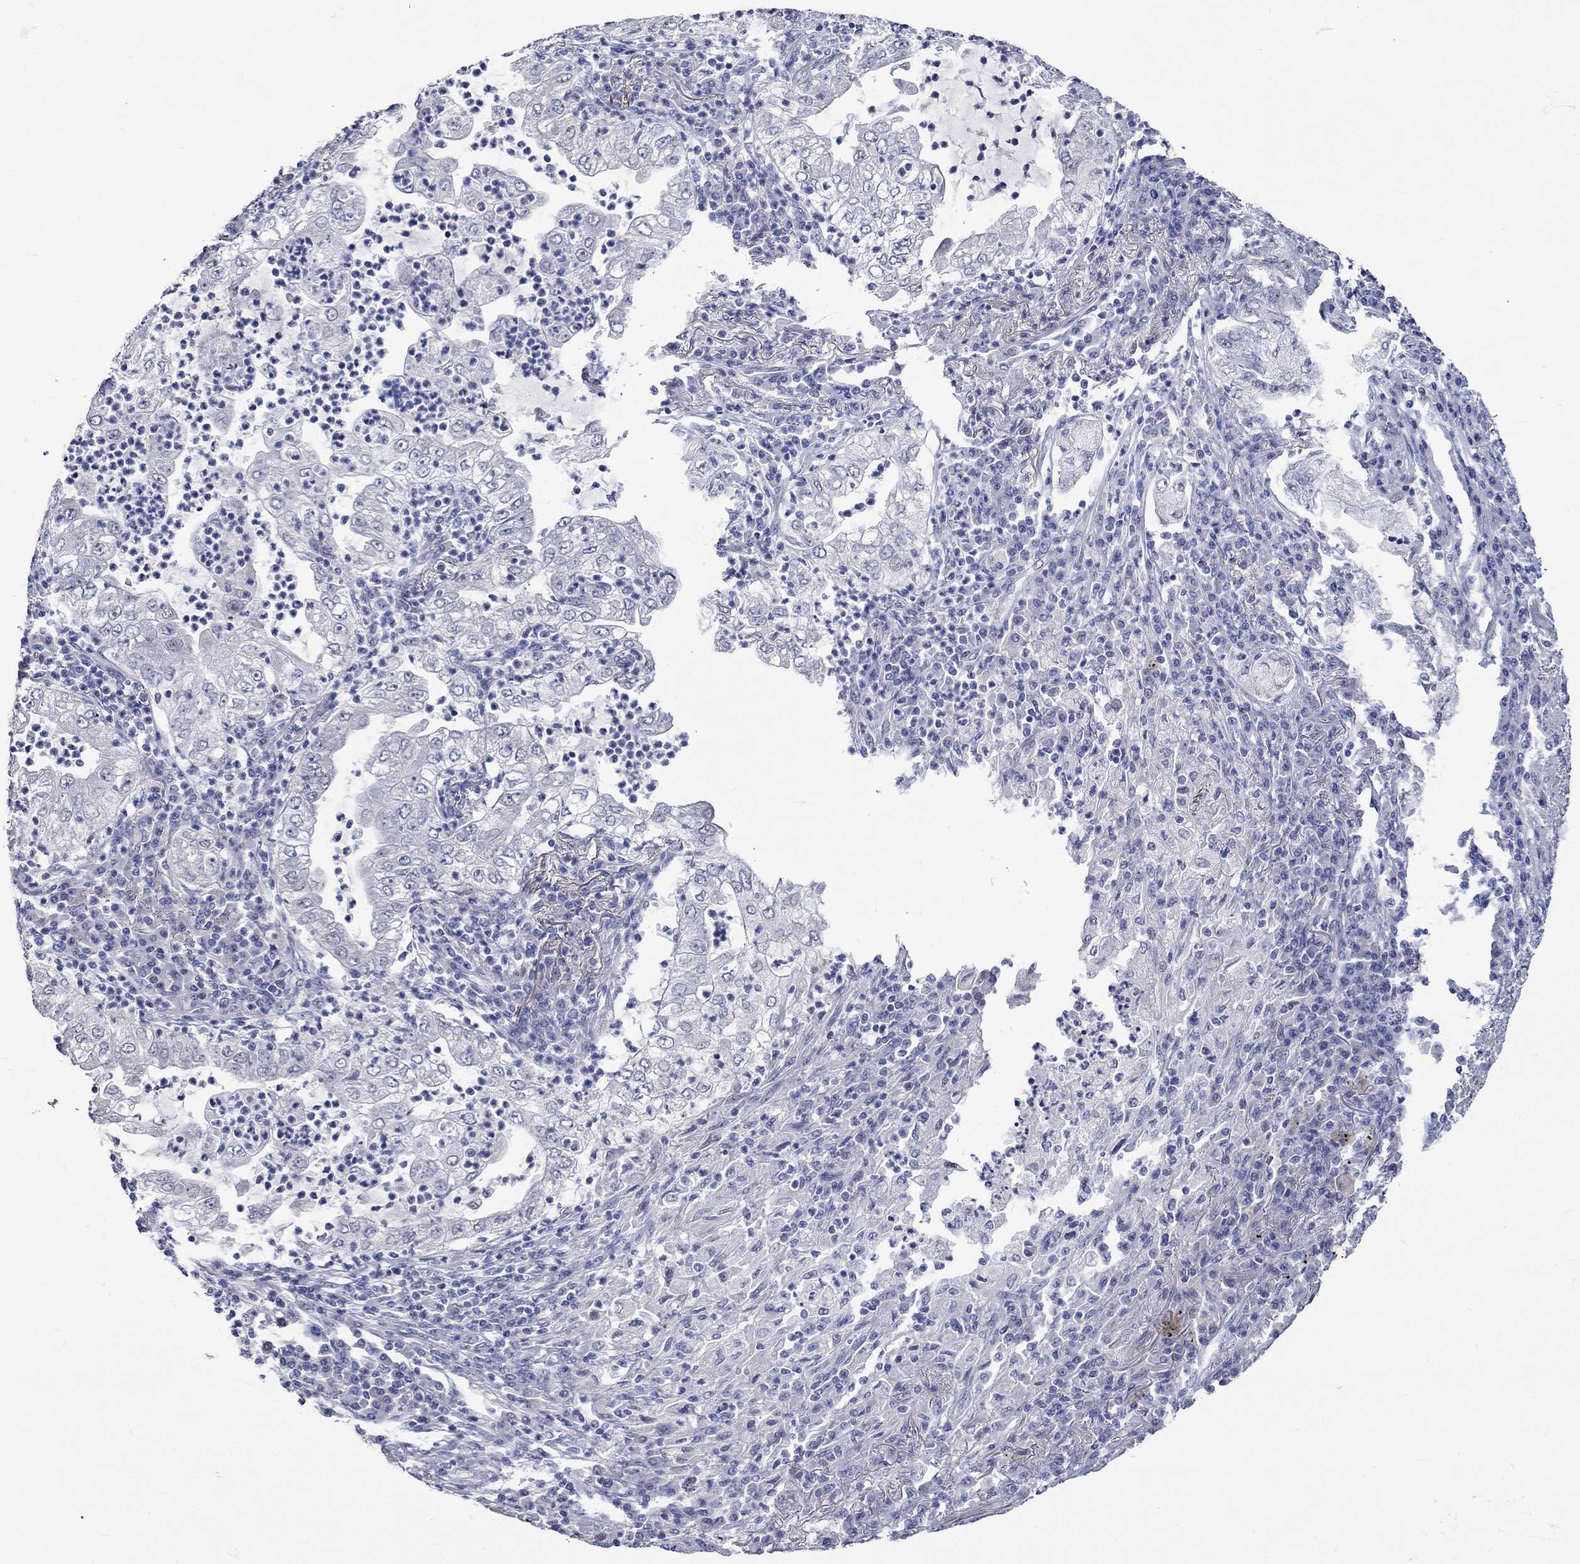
{"staining": {"intensity": "negative", "quantity": "none", "location": "none"}, "tissue": "lung cancer", "cell_type": "Tumor cells", "image_type": "cancer", "snomed": [{"axis": "morphology", "description": "Adenocarcinoma, NOS"}, {"axis": "topography", "description": "Lung"}], "caption": "The micrograph shows no significant positivity in tumor cells of lung cancer (adenocarcinoma).", "gene": "CRYAB", "patient": {"sex": "female", "age": 73}}